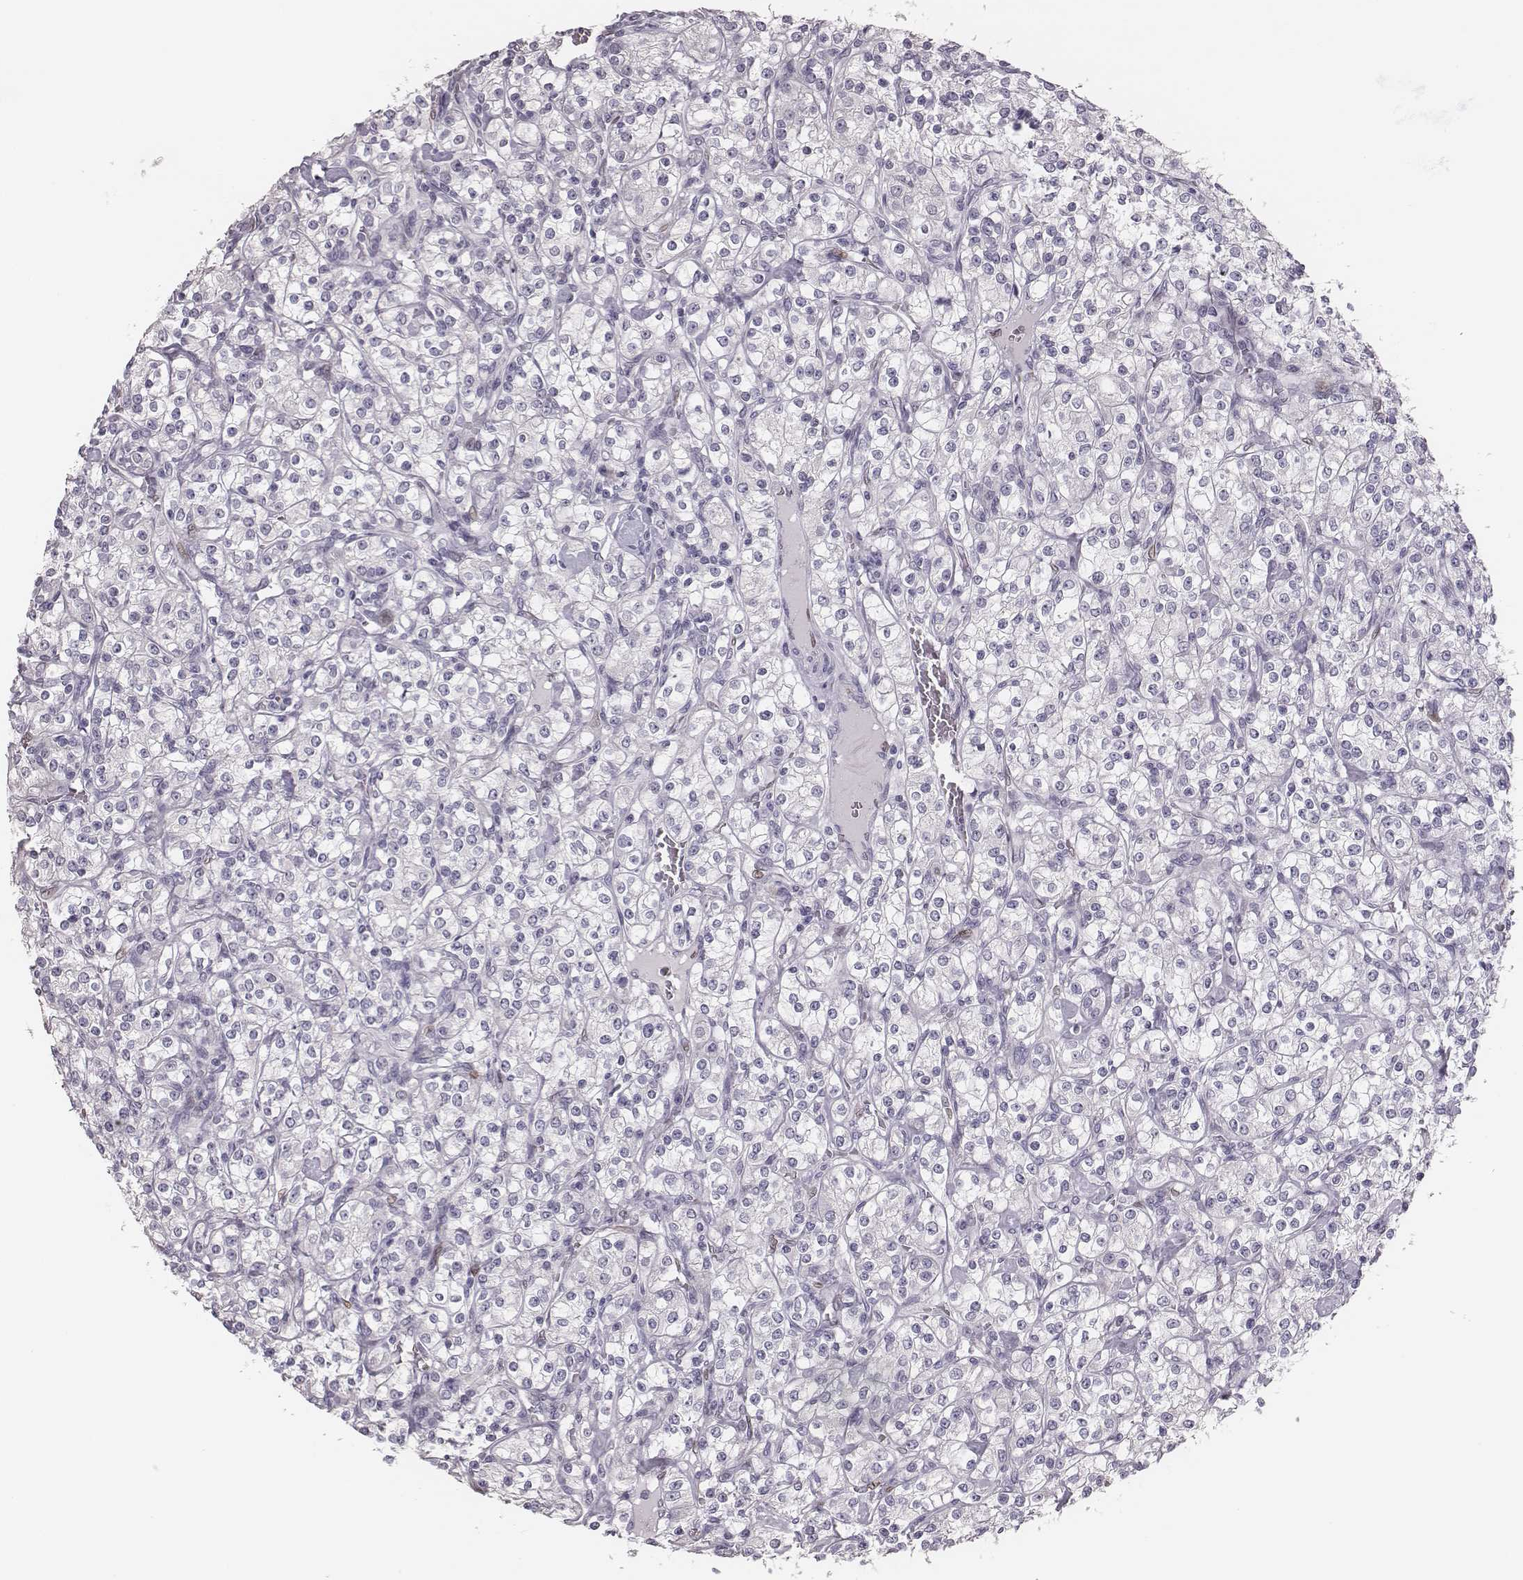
{"staining": {"intensity": "negative", "quantity": "none", "location": "none"}, "tissue": "renal cancer", "cell_type": "Tumor cells", "image_type": "cancer", "snomed": [{"axis": "morphology", "description": "Adenocarcinoma, NOS"}, {"axis": "topography", "description": "Kidney"}], "caption": "This image is of renal adenocarcinoma stained with IHC to label a protein in brown with the nuclei are counter-stained blue. There is no staining in tumor cells.", "gene": "ADGRF4", "patient": {"sex": "male", "age": 77}}